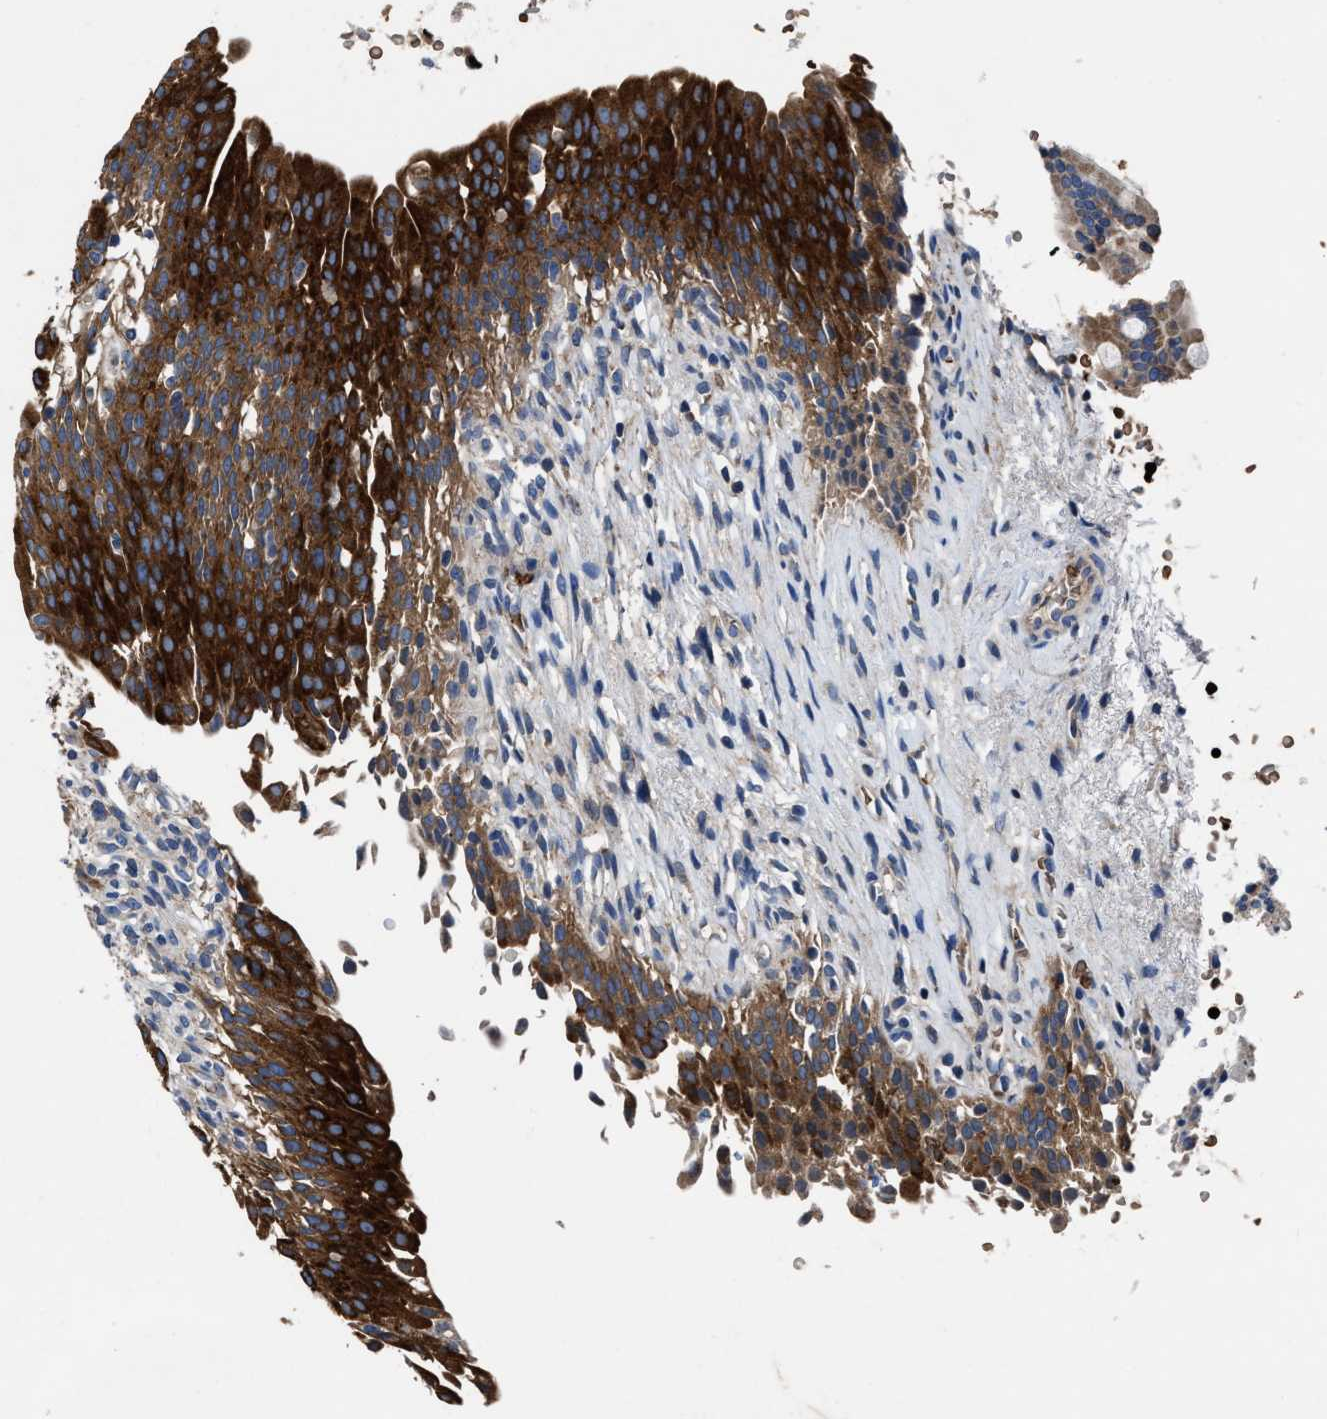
{"staining": {"intensity": "strong", "quantity": ">75%", "location": "cytoplasmic/membranous"}, "tissue": "urinary bladder", "cell_type": "Urothelial cells", "image_type": "normal", "snomed": [{"axis": "morphology", "description": "Normal tissue, NOS"}, {"axis": "topography", "description": "Urinary bladder"}], "caption": "Unremarkable urinary bladder demonstrates strong cytoplasmic/membranous expression in about >75% of urothelial cells, visualized by immunohistochemistry. Ihc stains the protein in brown and the nuclei are stained blue.", "gene": "PHLPP1", "patient": {"sex": "female", "age": 60}}